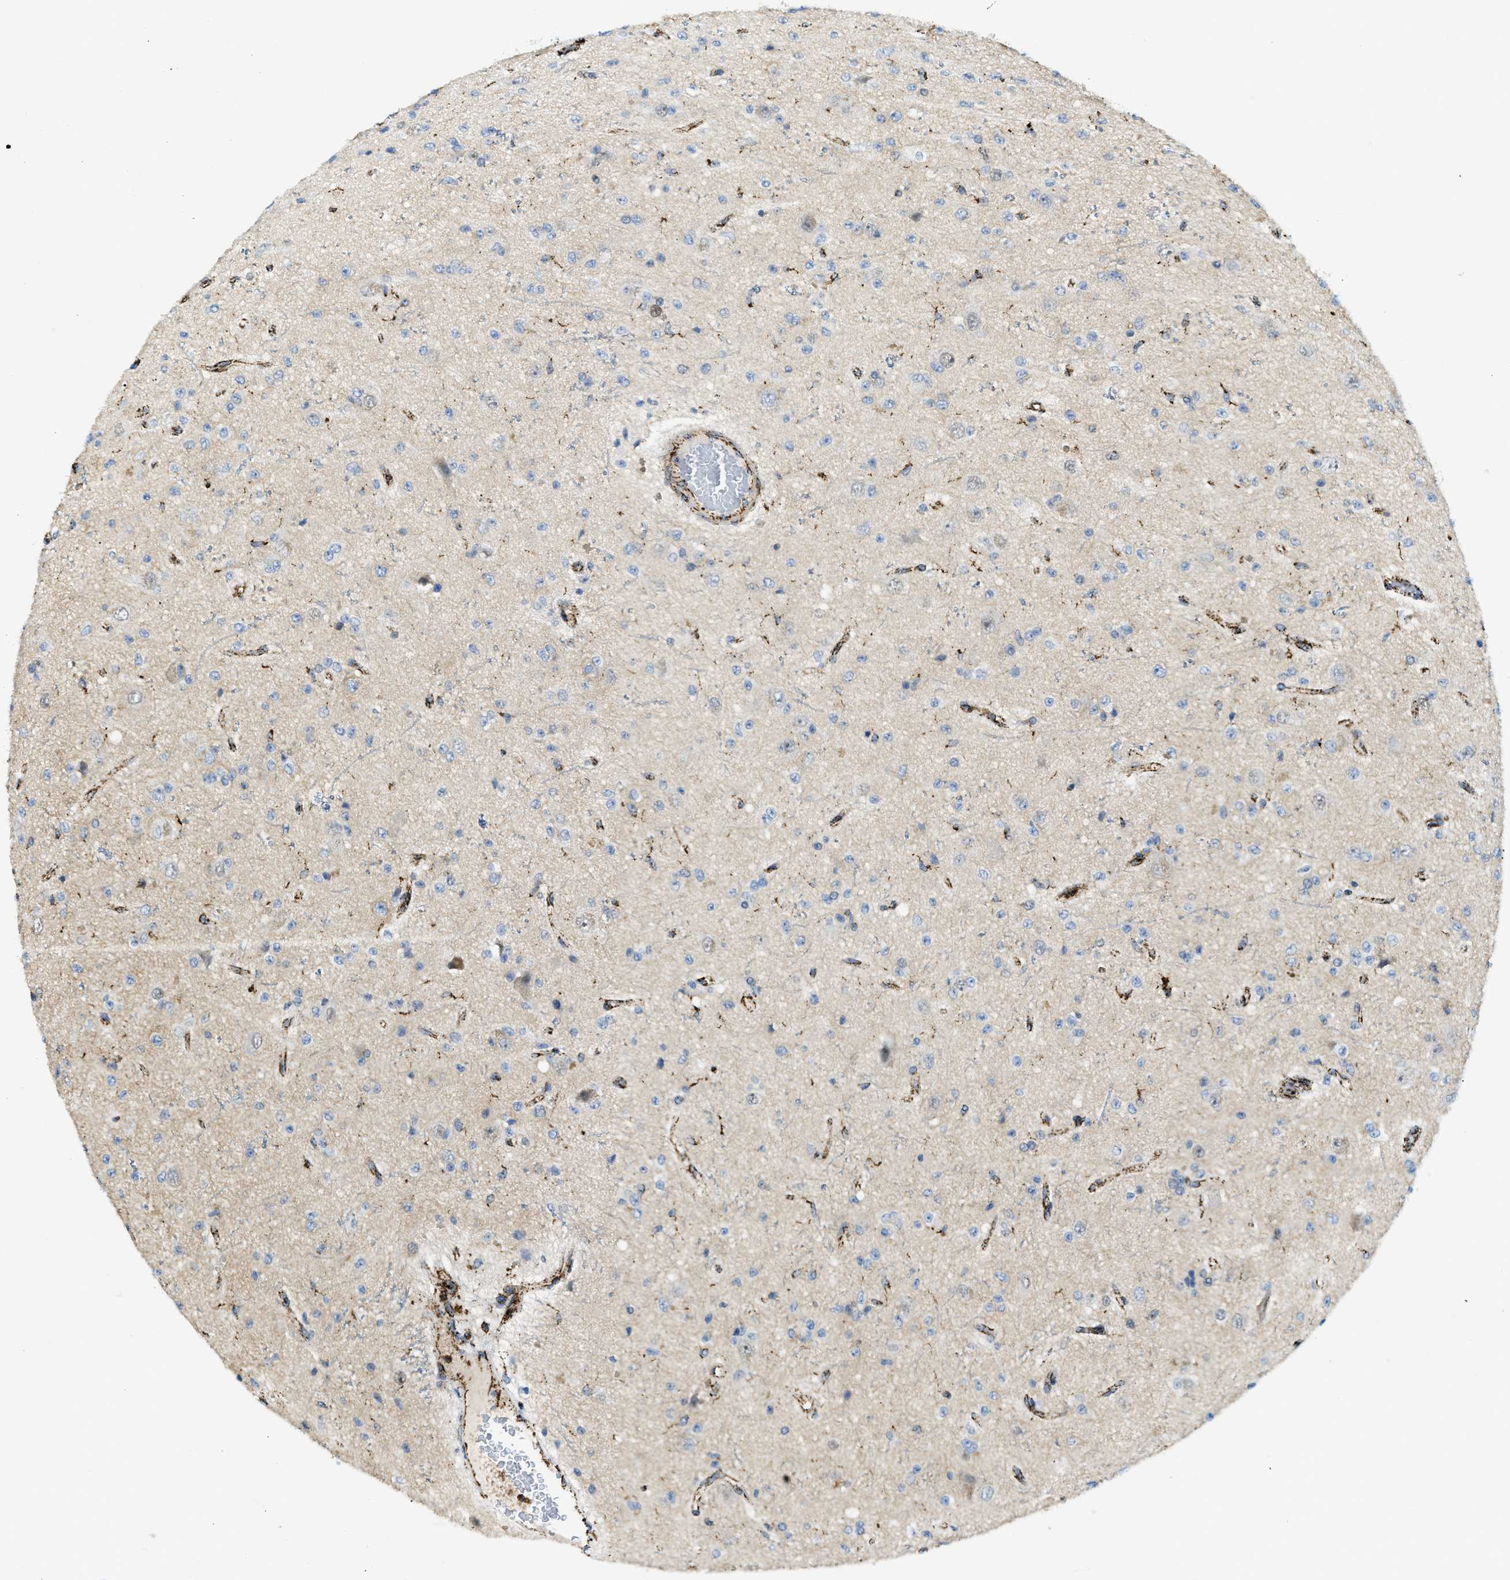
{"staining": {"intensity": "negative", "quantity": "none", "location": "none"}, "tissue": "glioma", "cell_type": "Tumor cells", "image_type": "cancer", "snomed": [{"axis": "morphology", "description": "Glioma, malignant, High grade"}, {"axis": "topography", "description": "pancreas cauda"}], "caption": "Protein analysis of malignant high-grade glioma reveals no significant positivity in tumor cells. The staining is performed using DAB (3,3'-diaminobenzidine) brown chromogen with nuclei counter-stained in using hematoxylin.", "gene": "SQOR", "patient": {"sex": "male", "age": 60}}